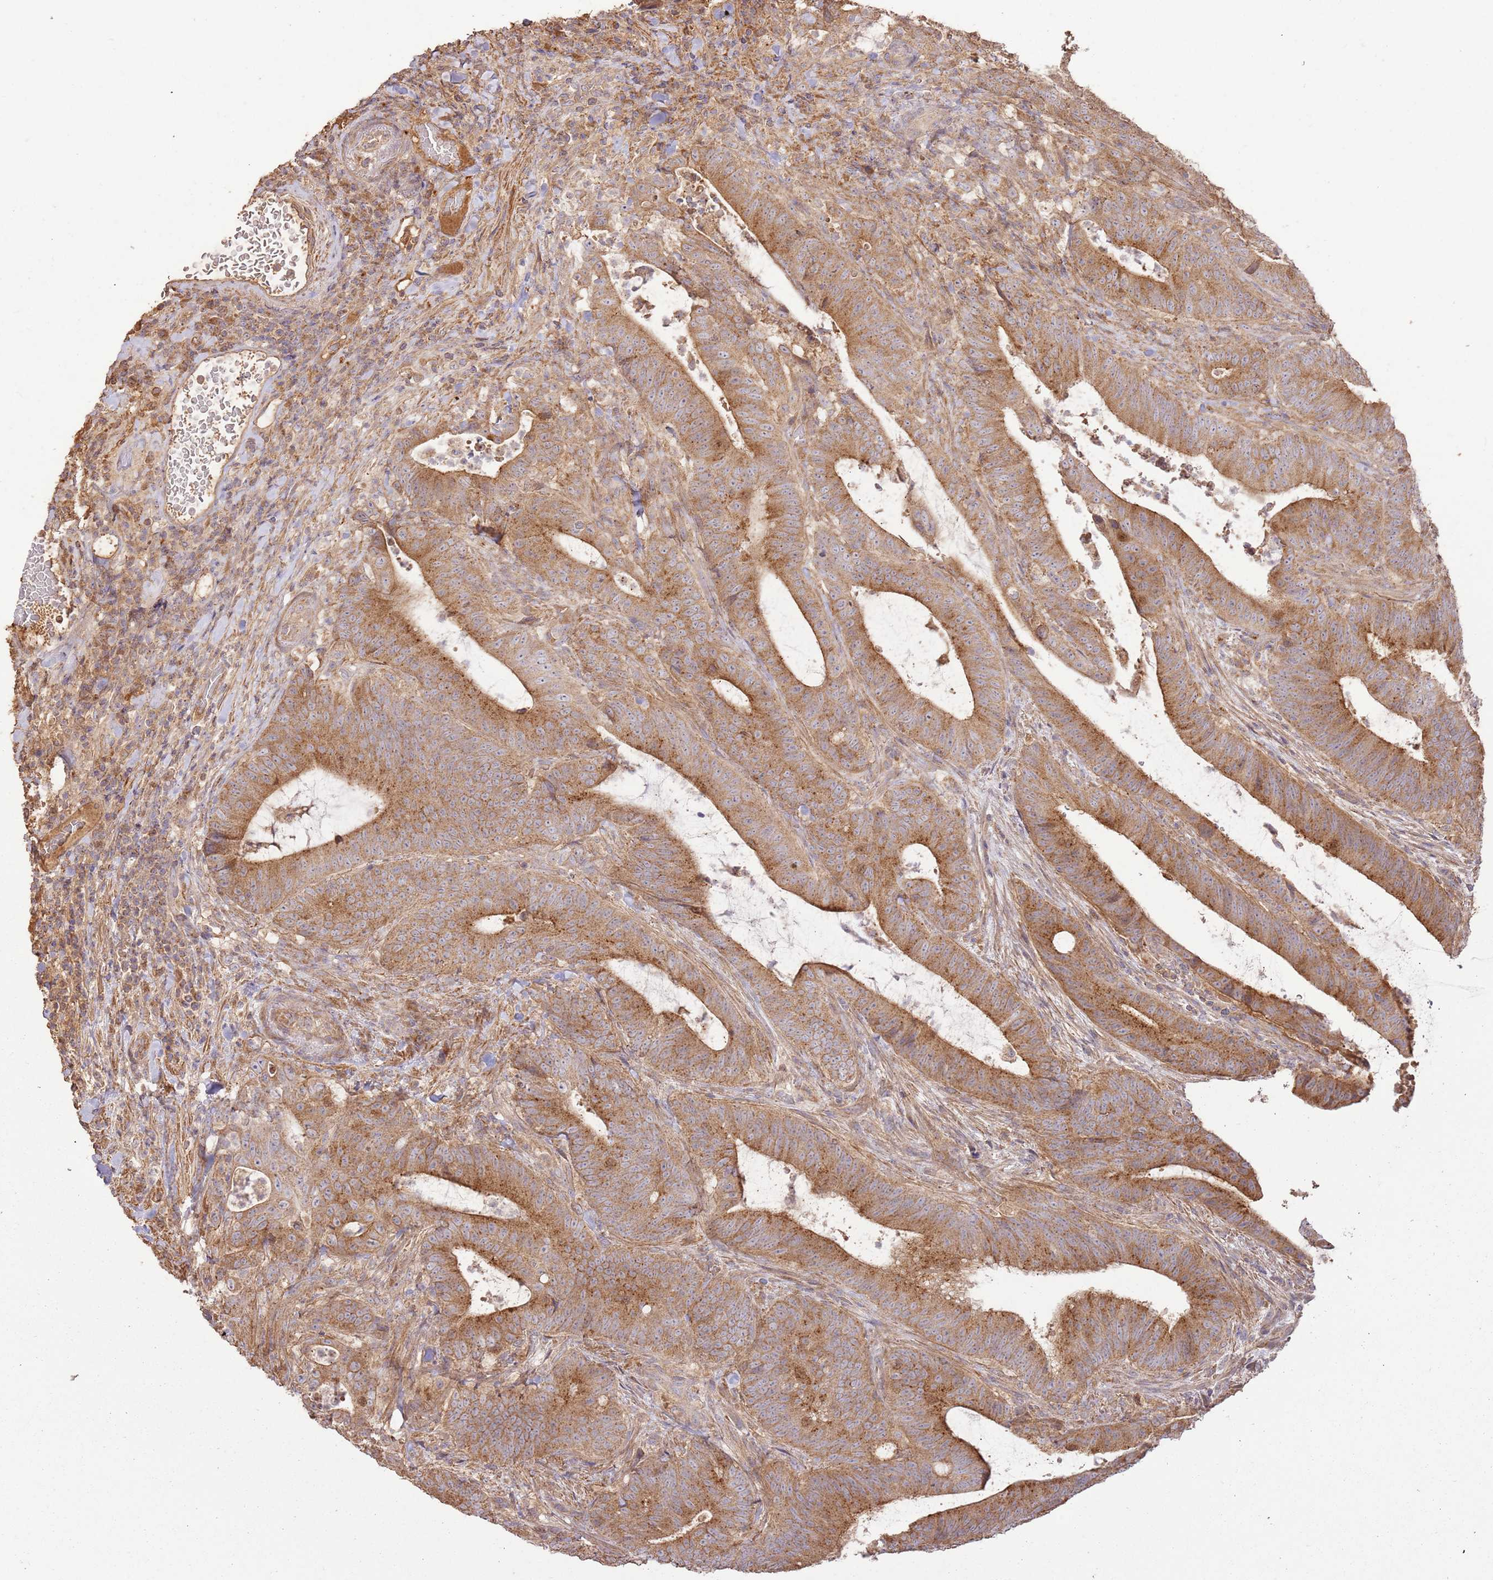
{"staining": {"intensity": "moderate", "quantity": ">75%", "location": "cytoplasmic/membranous"}, "tissue": "colorectal cancer", "cell_type": "Tumor cells", "image_type": "cancer", "snomed": [{"axis": "morphology", "description": "Adenocarcinoma, NOS"}, {"axis": "topography", "description": "Colon"}], "caption": "Colorectal cancer (adenocarcinoma) stained for a protein (brown) shows moderate cytoplasmic/membranous positive positivity in approximately >75% of tumor cells.", "gene": "CEP55", "patient": {"sex": "female", "age": 43}}